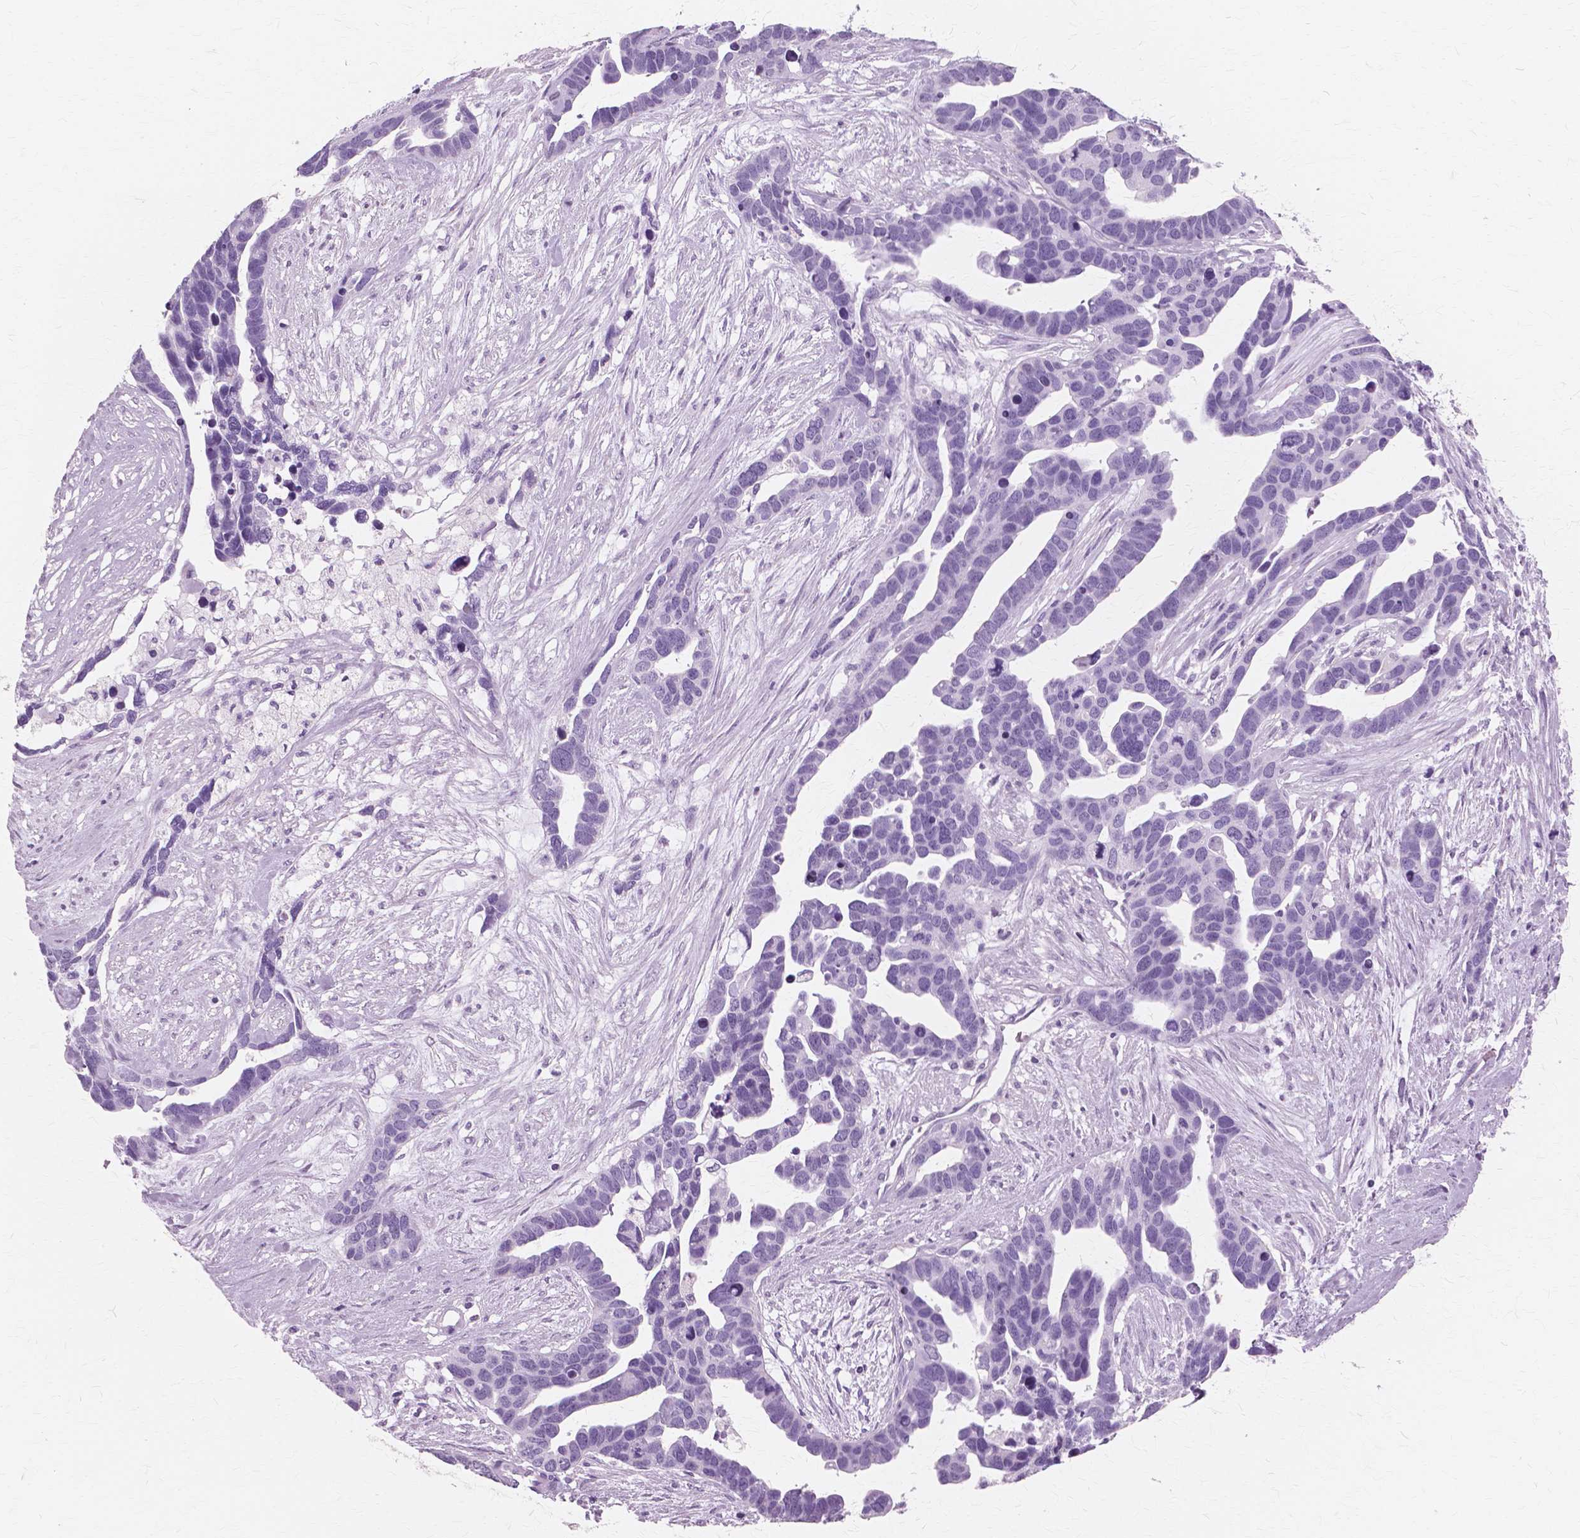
{"staining": {"intensity": "negative", "quantity": "none", "location": "none"}, "tissue": "ovarian cancer", "cell_type": "Tumor cells", "image_type": "cancer", "snomed": [{"axis": "morphology", "description": "Cystadenocarcinoma, serous, NOS"}, {"axis": "topography", "description": "Ovary"}], "caption": "Tumor cells show no significant positivity in ovarian serous cystadenocarcinoma.", "gene": "SFTPD", "patient": {"sex": "female", "age": 54}}